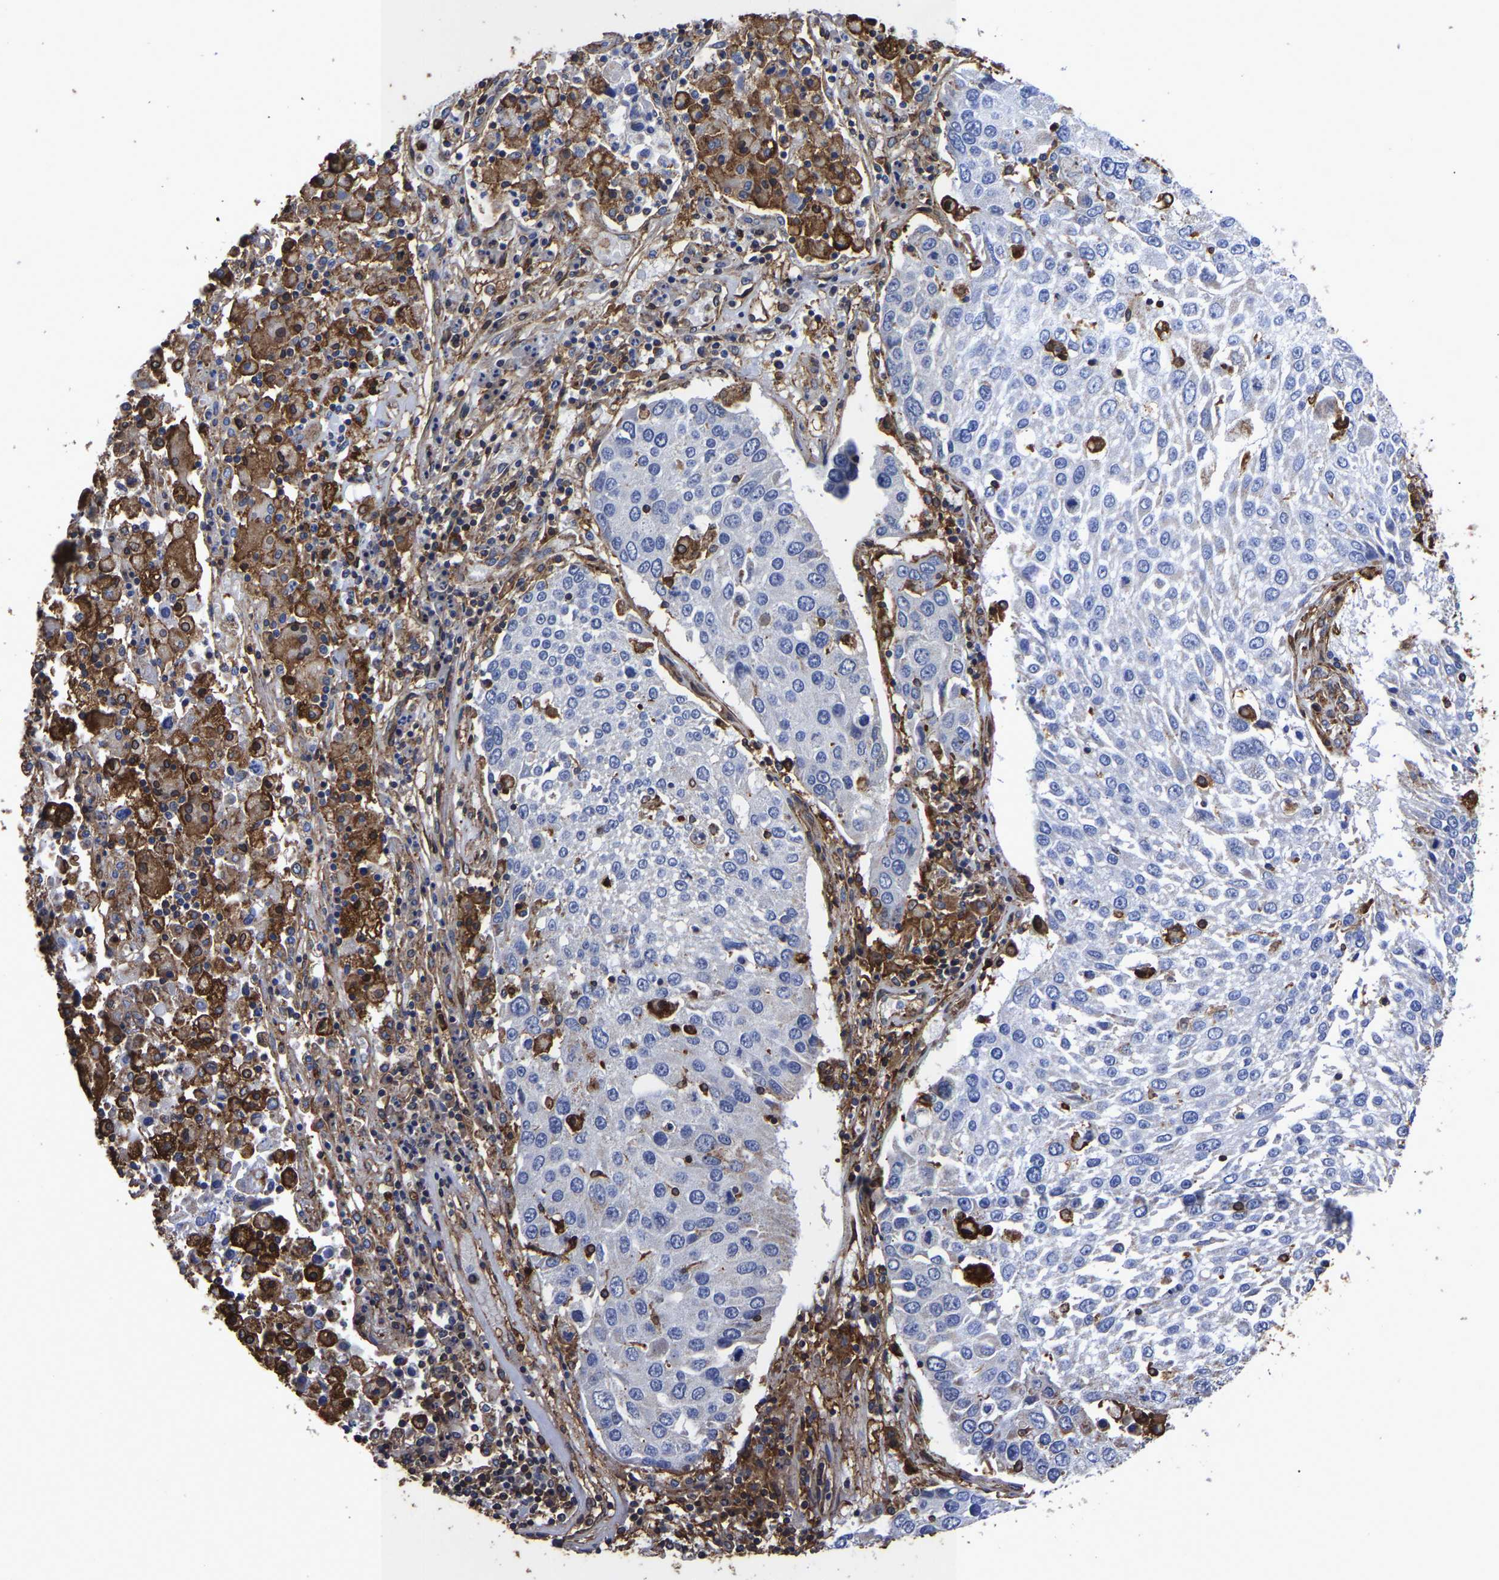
{"staining": {"intensity": "negative", "quantity": "none", "location": "none"}, "tissue": "lung cancer", "cell_type": "Tumor cells", "image_type": "cancer", "snomed": [{"axis": "morphology", "description": "Squamous cell carcinoma, NOS"}, {"axis": "topography", "description": "Lung"}], "caption": "Tumor cells are negative for protein expression in human lung squamous cell carcinoma. Brightfield microscopy of IHC stained with DAB (3,3'-diaminobenzidine) (brown) and hematoxylin (blue), captured at high magnification.", "gene": "LIF", "patient": {"sex": "male", "age": 65}}